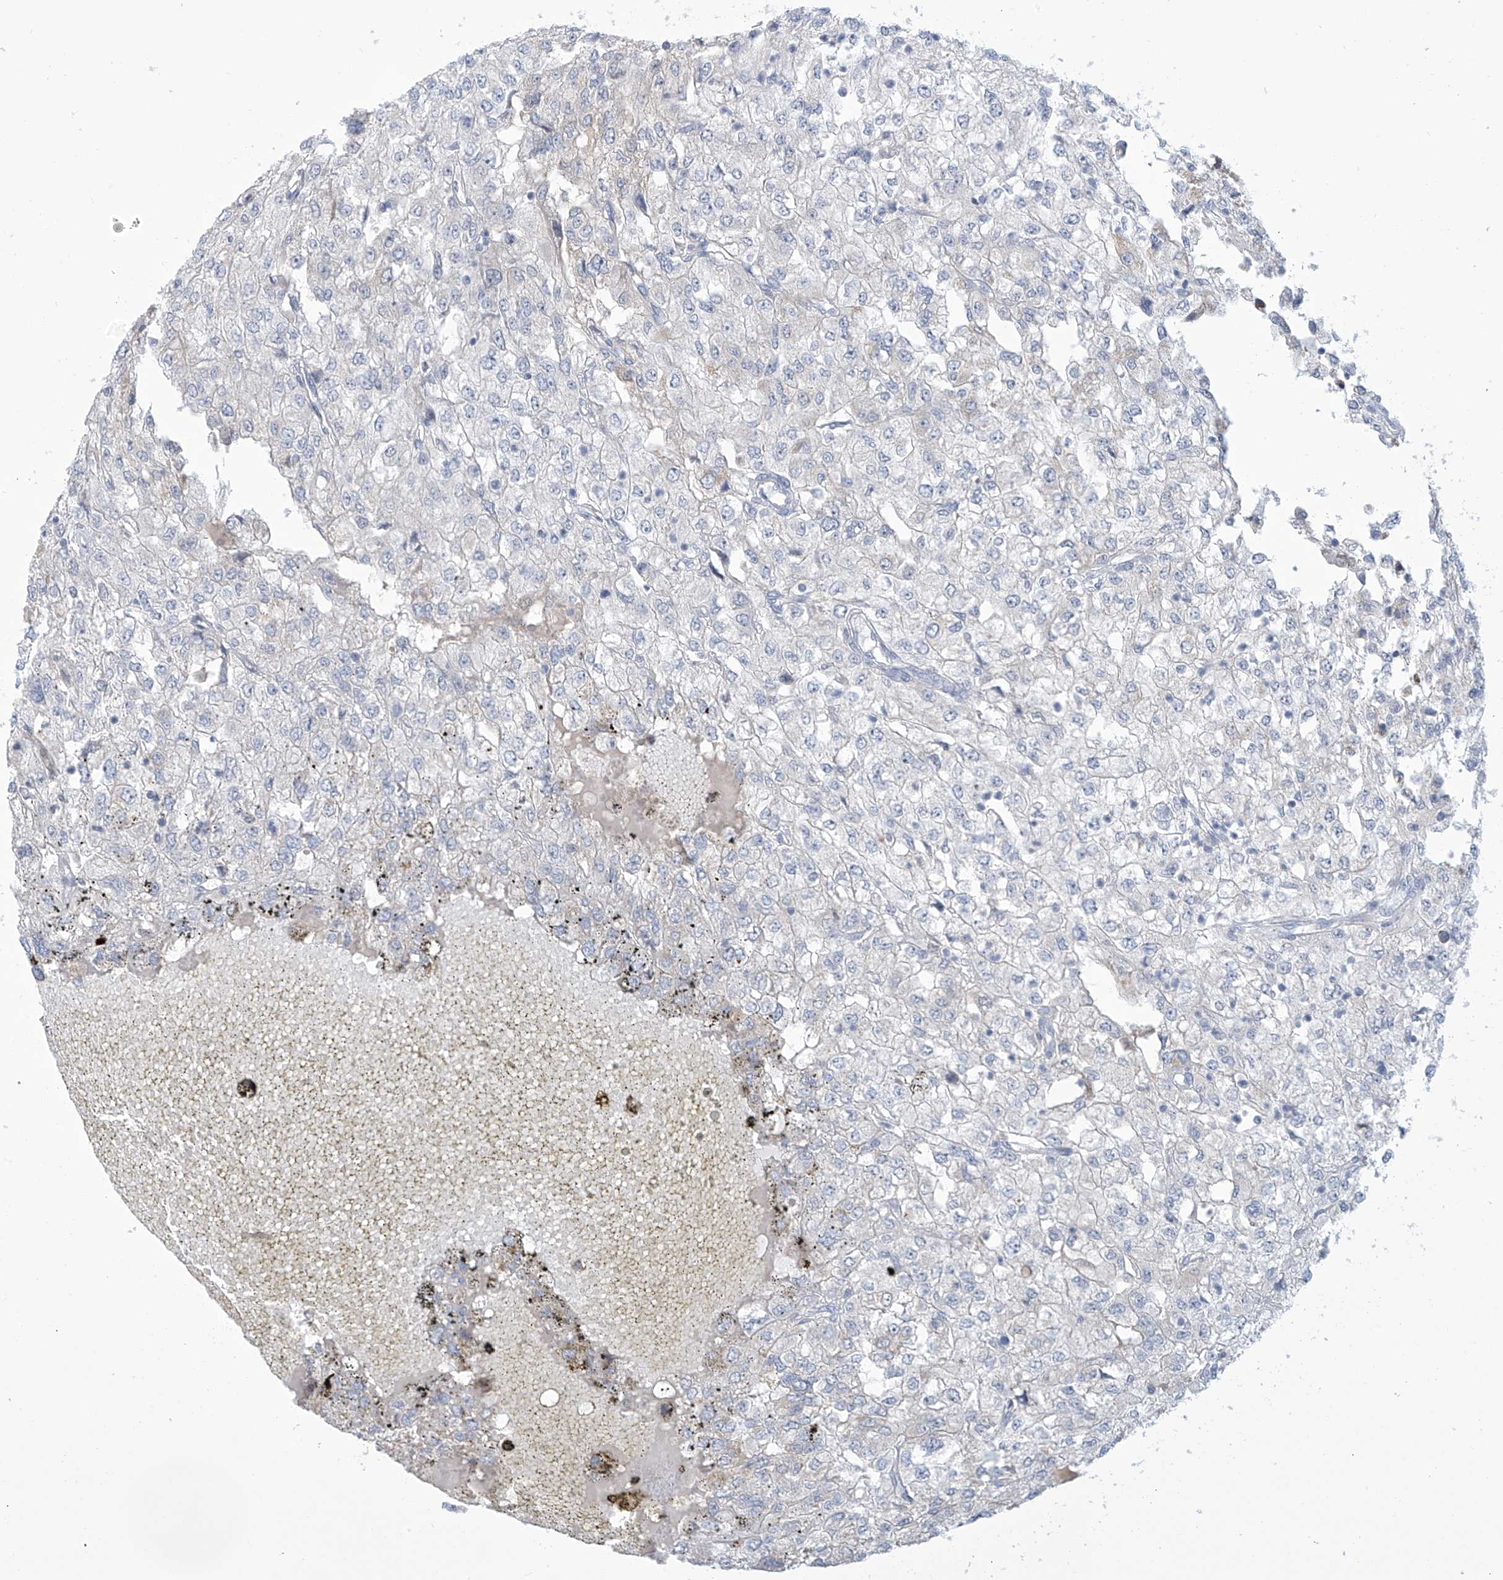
{"staining": {"intensity": "negative", "quantity": "none", "location": "none"}, "tissue": "renal cancer", "cell_type": "Tumor cells", "image_type": "cancer", "snomed": [{"axis": "morphology", "description": "Adenocarcinoma, NOS"}, {"axis": "topography", "description": "Kidney"}], "caption": "The histopathology image shows no significant expression in tumor cells of renal cancer.", "gene": "IBA57", "patient": {"sex": "female", "age": 54}}